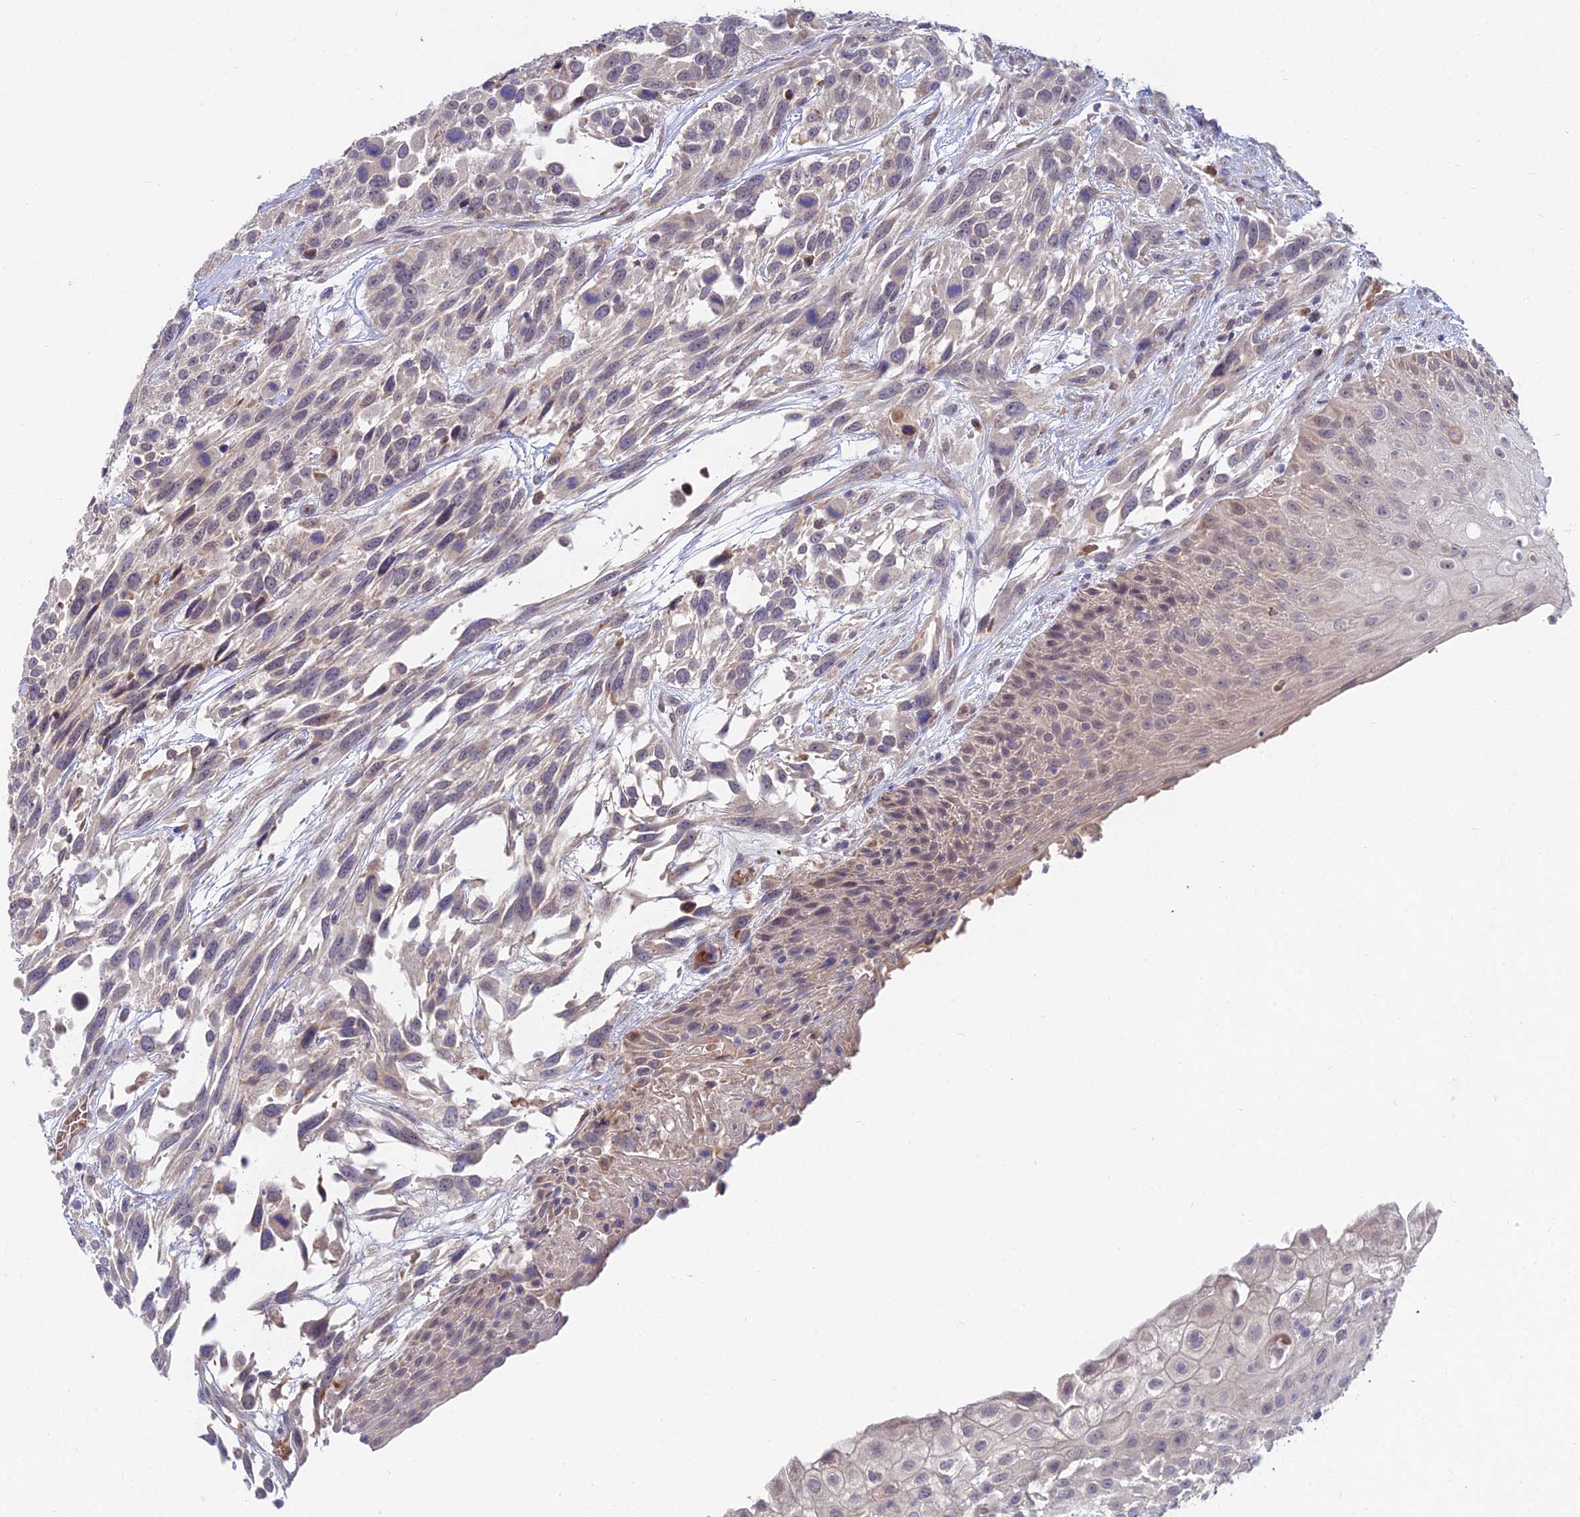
{"staining": {"intensity": "negative", "quantity": "none", "location": "none"}, "tissue": "urothelial cancer", "cell_type": "Tumor cells", "image_type": "cancer", "snomed": [{"axis": "morphology", "description": "Urothelial carcinoma, High grade"}, {"axis": "topography", "description": "Urinary bladder"}], "caption": "A high-resolution image shows immunohistochemistry staining of urothelial carcinoma (high-grade), which shows no significant positivity in tumor cells.", "gene": "WDR43", "patient": {"sex": "female", "age": 70}}